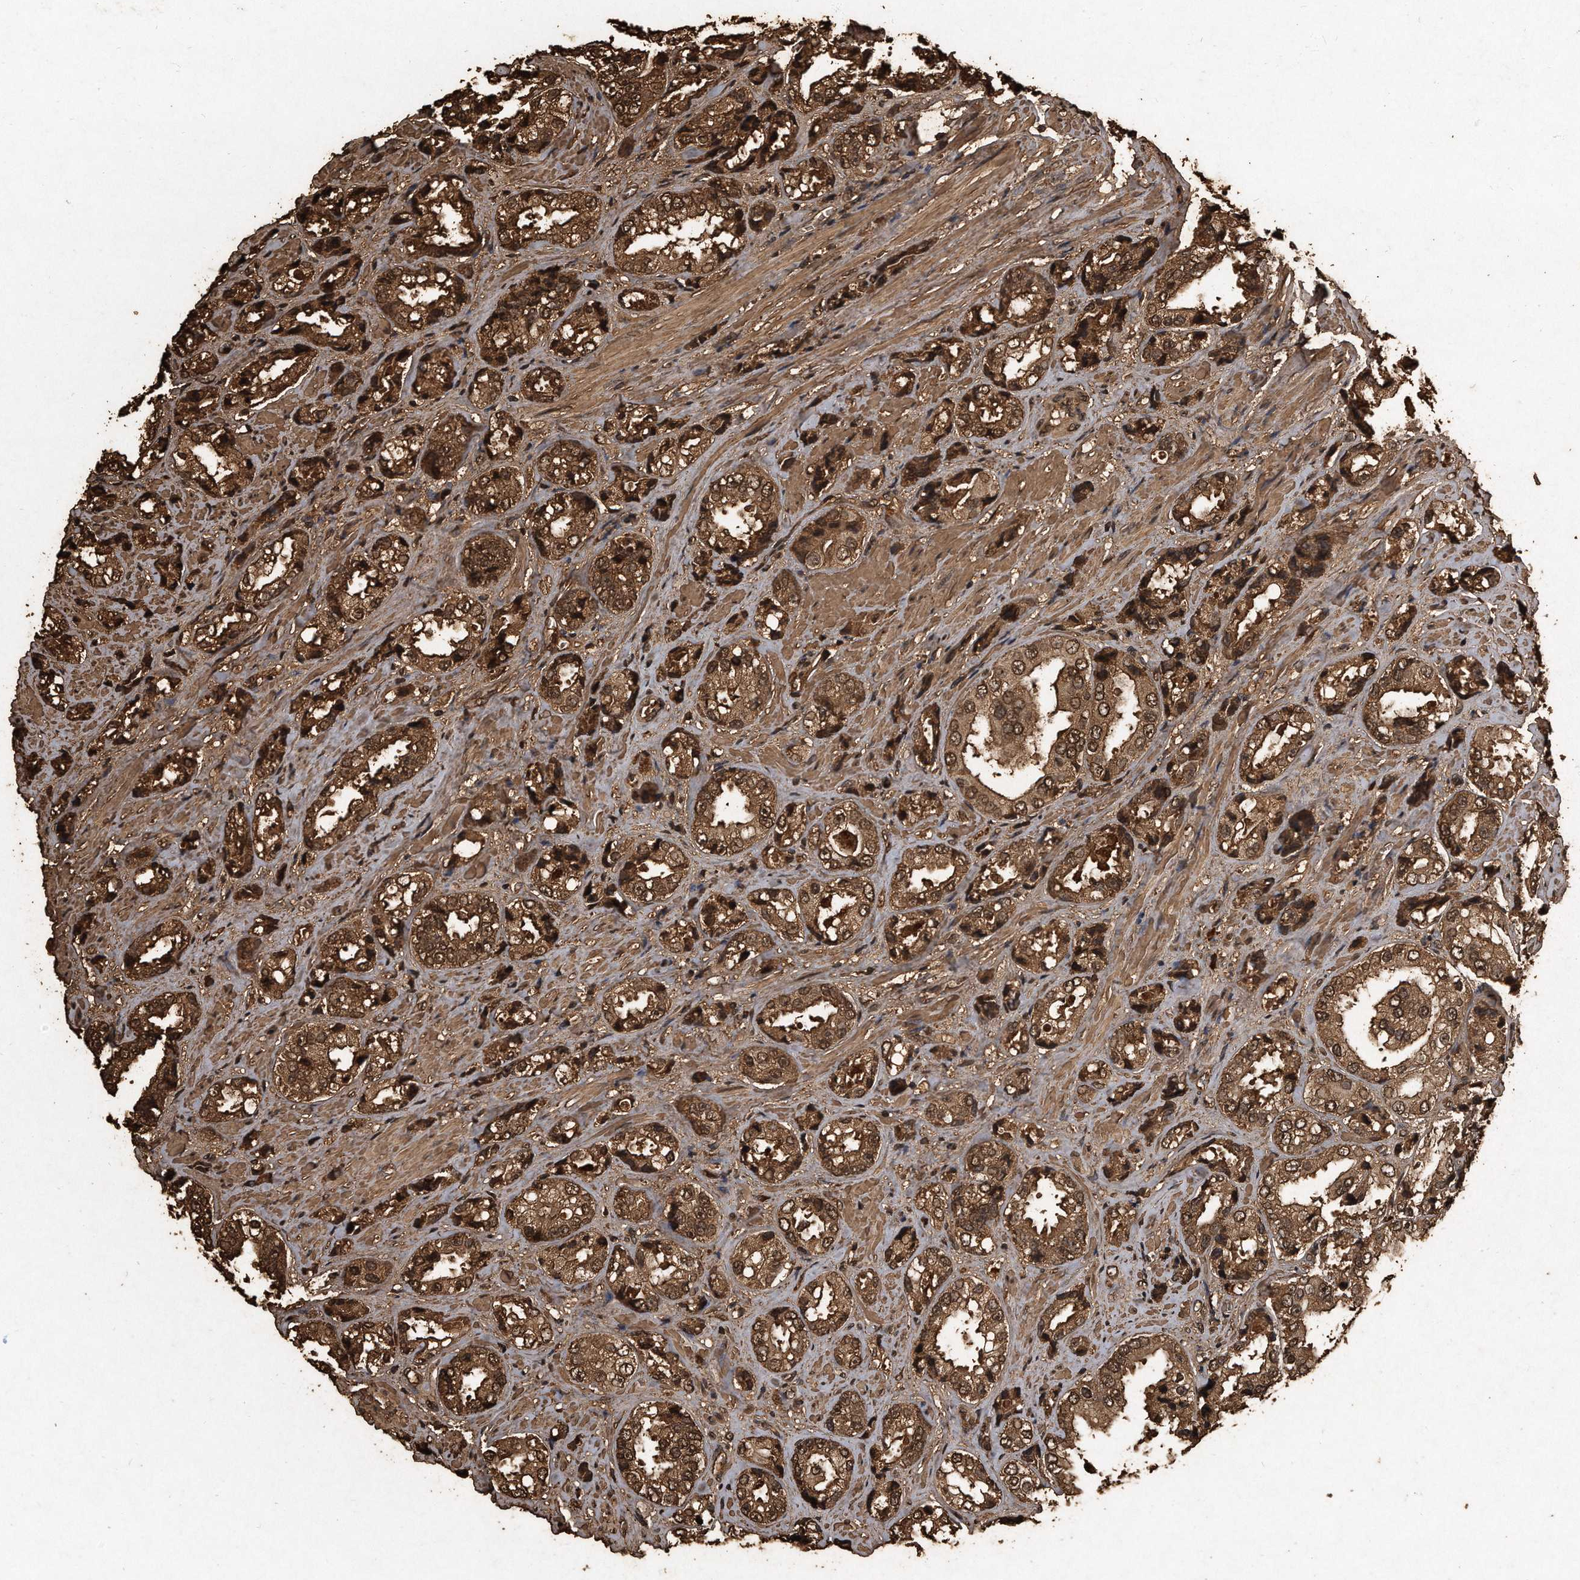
{"staining": {"intensity": "strong", "quantity": ">75%", "location": "cytoplasmic/membranous,nuclear"}, "tissue": "prostate cancer", "cell_type": "Tumor cells", "image_type": "cancer", "snomed": [{"axis": "morphology", "description": "Adenocarcinoma, High grade"}, {"axis": "topography", "description": "Prostate"}], "caption": "A brown stain labels strong cytoplasmic/membranous and nuclear staining of a protein in human prostate cancer (adenocarcinoma (high-grade)) tumor cells.", "gene": "CFLAR", "patient": {"sex": "male", "age": 61}}